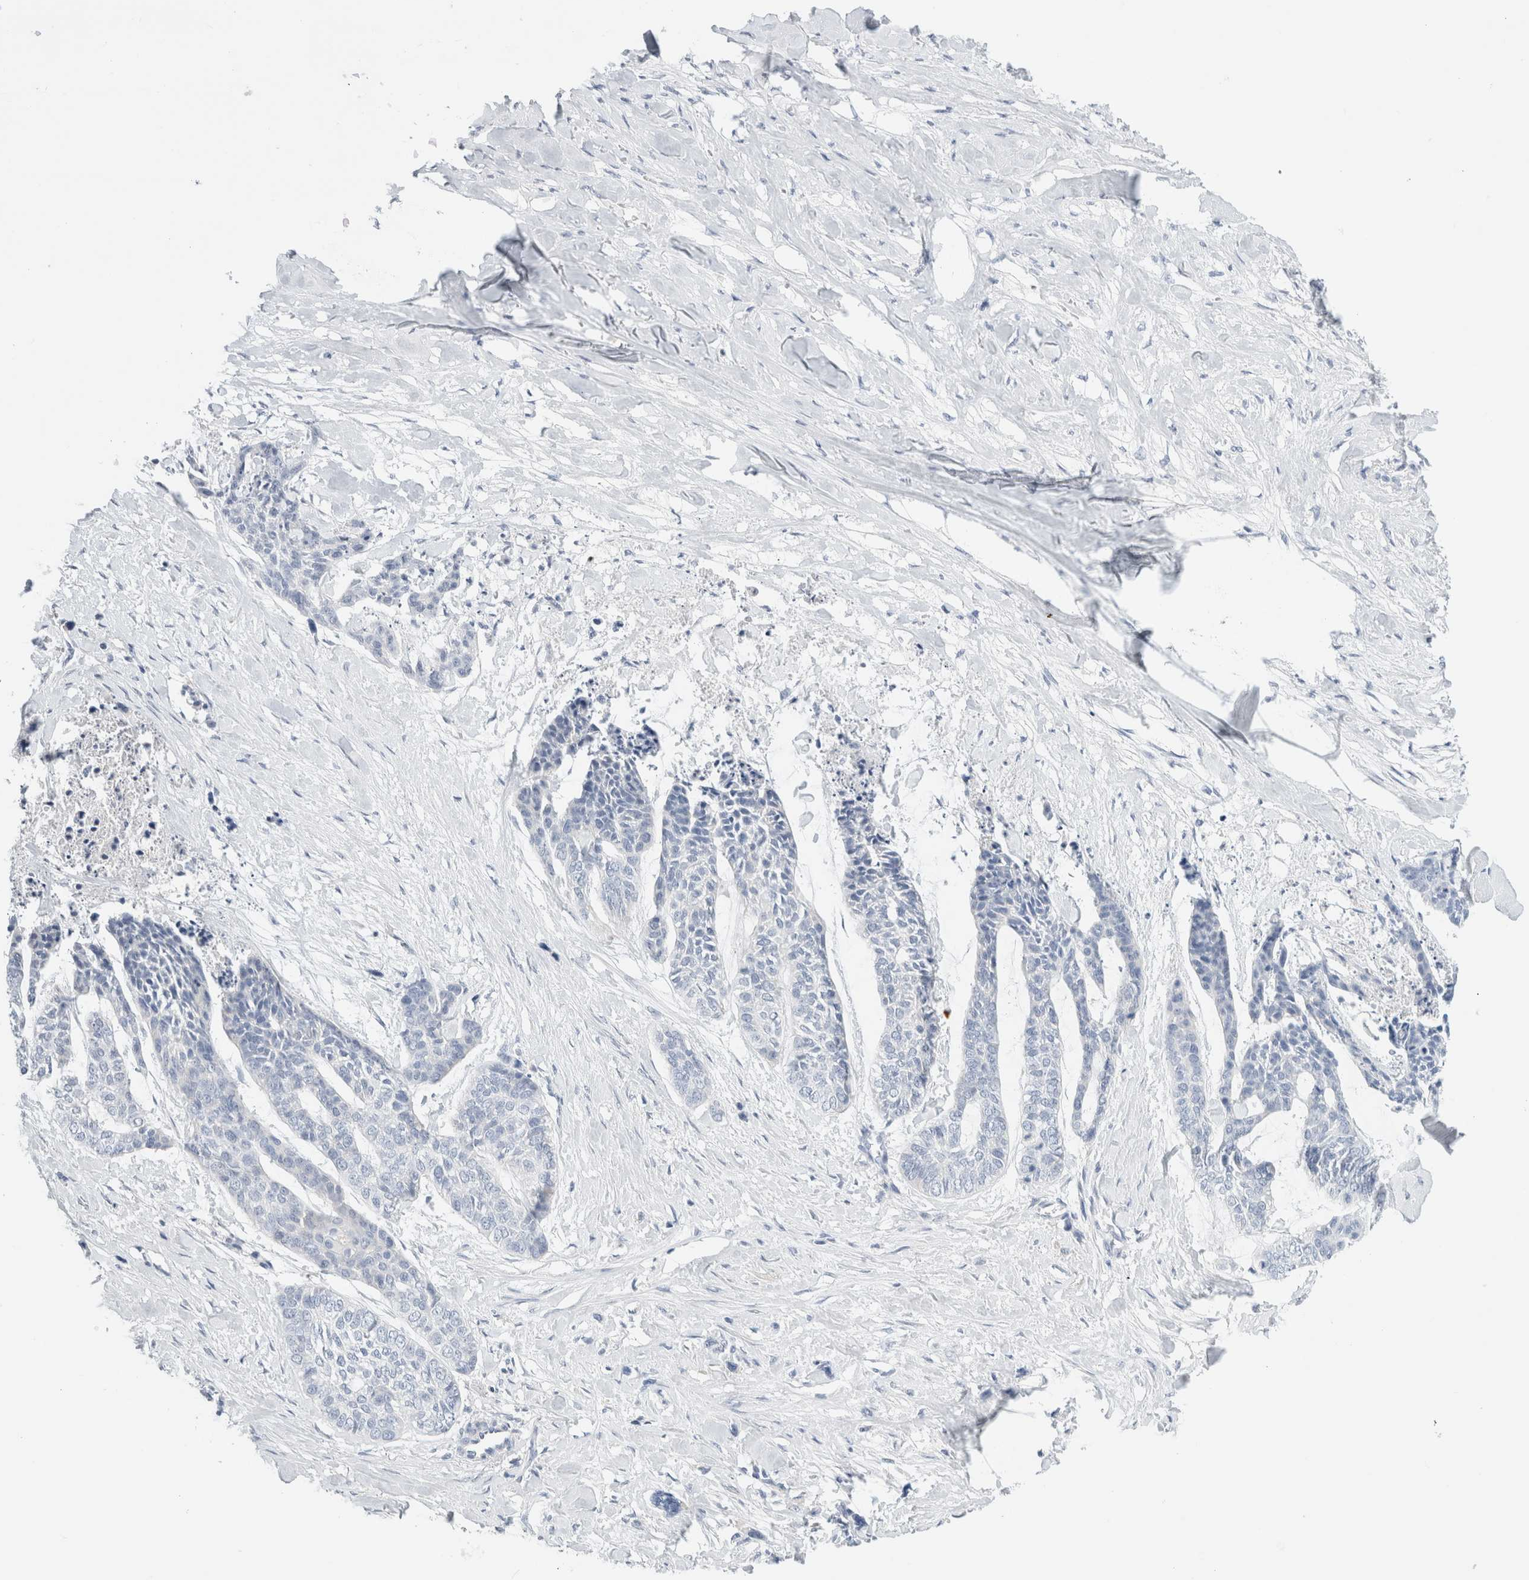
{"staining": {"intensity": "negative", "quantity": "none", "location": "none"}, "tissue": "skin cancer", "cell_type": "Tumor cells", "image_type": "cancer", "snomed": [{"axis": "morphology", "description": "Basal cell carcinoma"}, {"axis": "topography", "description": "Skin"}], "caption": "Tumor cells show no significant expression in skin cancer (basal cell carcinoma). Brightfield microscopy of IHC stained with DAB (brown) and hematoxylin (blue), captured at high magnification.", "gene": "ADAM30", "patient": {"sex": "female", "age": 64}}